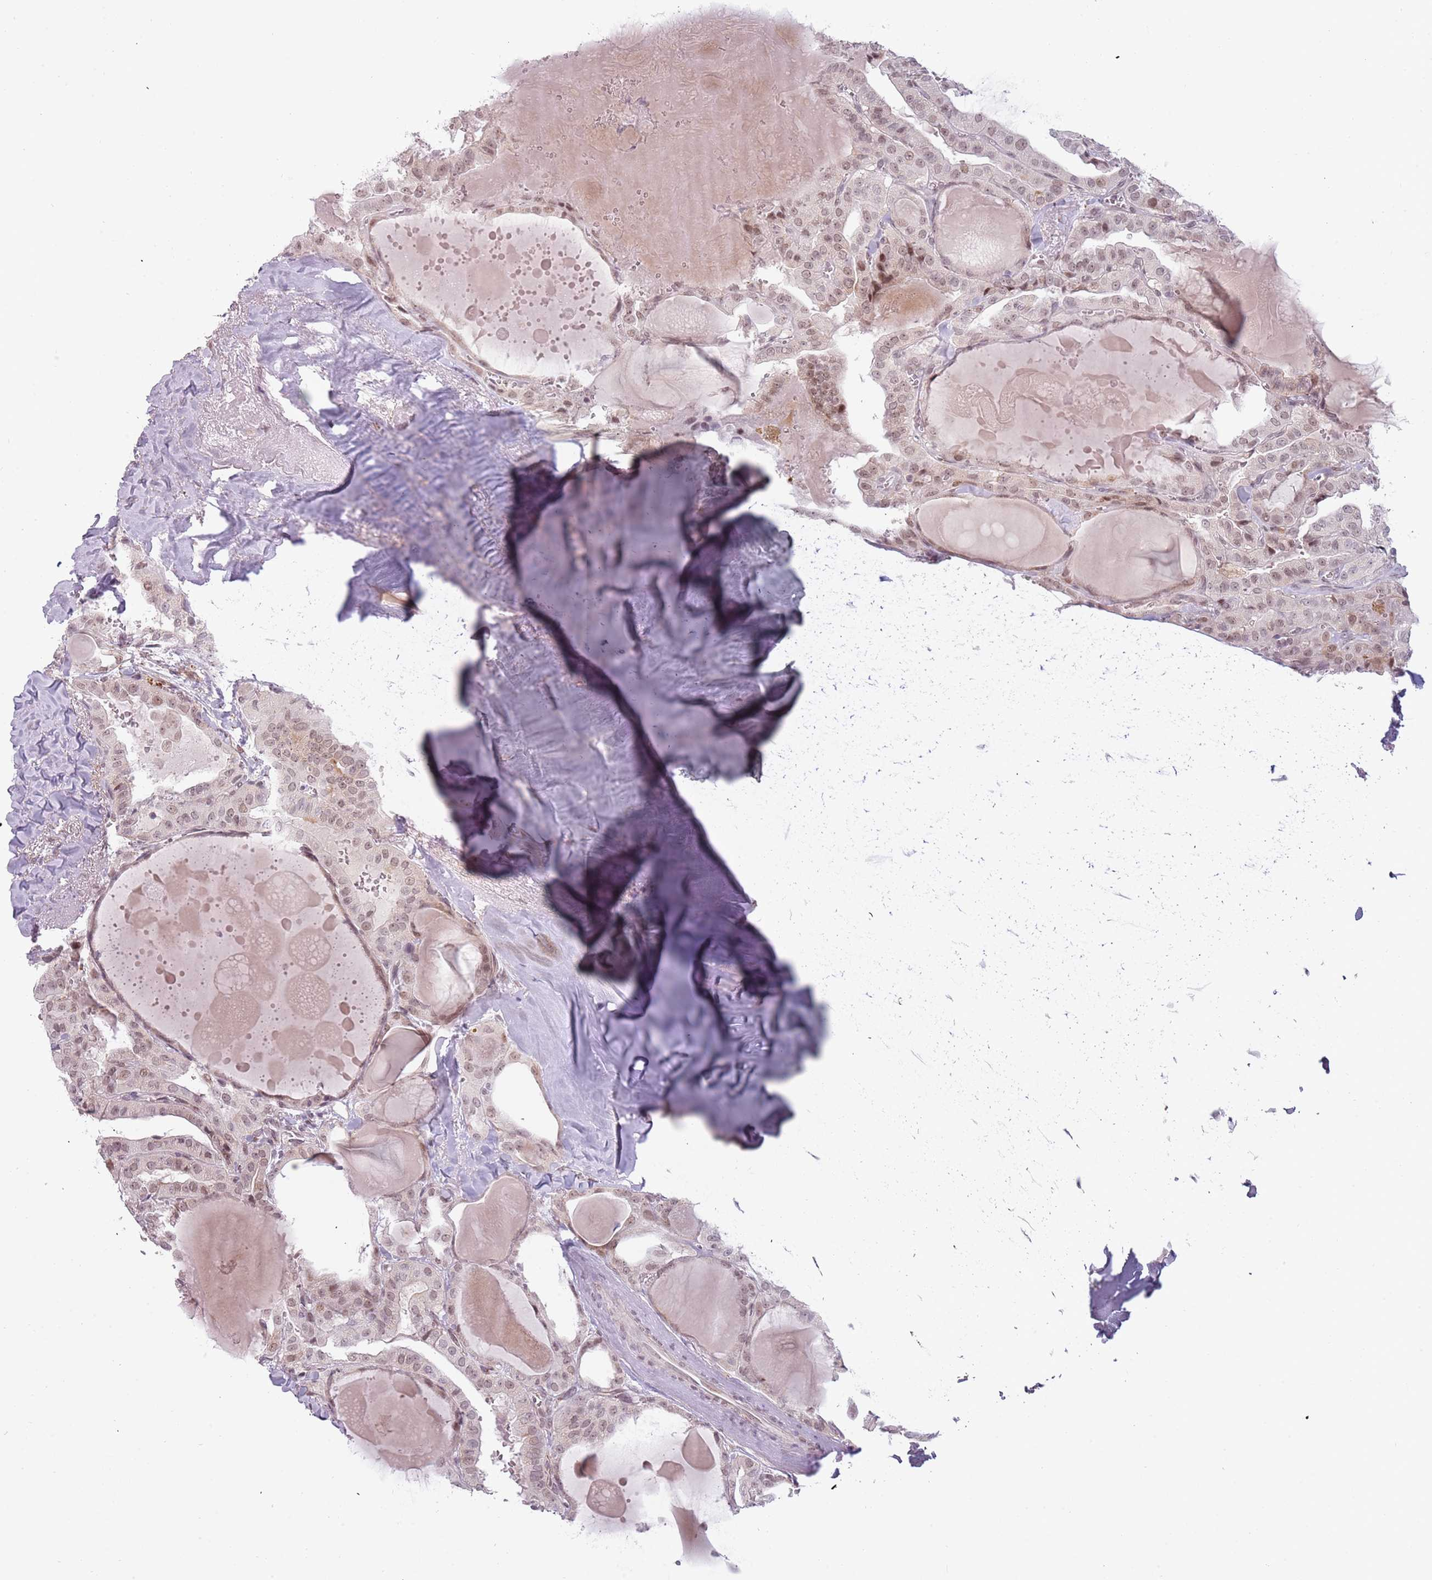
{"staining": {"intensity": "moderate", "quantity": "25%-75%", "location": "nuclear"}, "tissue": "thyroid cancer", "cell_type": "Tumor cells", "image_type": "cancer", "snomed": [{"axis": "morphology", "description": "Papillary adenocarcinoma, NOS"}, {"axis": "topography", "description": "Thyroid gland"}], "caption": "Papillary adenocarcinoma (thyroid) stained for a protein exhibits moderate nuclear positivity in tumor cells.", "gene": "REXO4", "patient": {"sex": "male", "age": 52}}